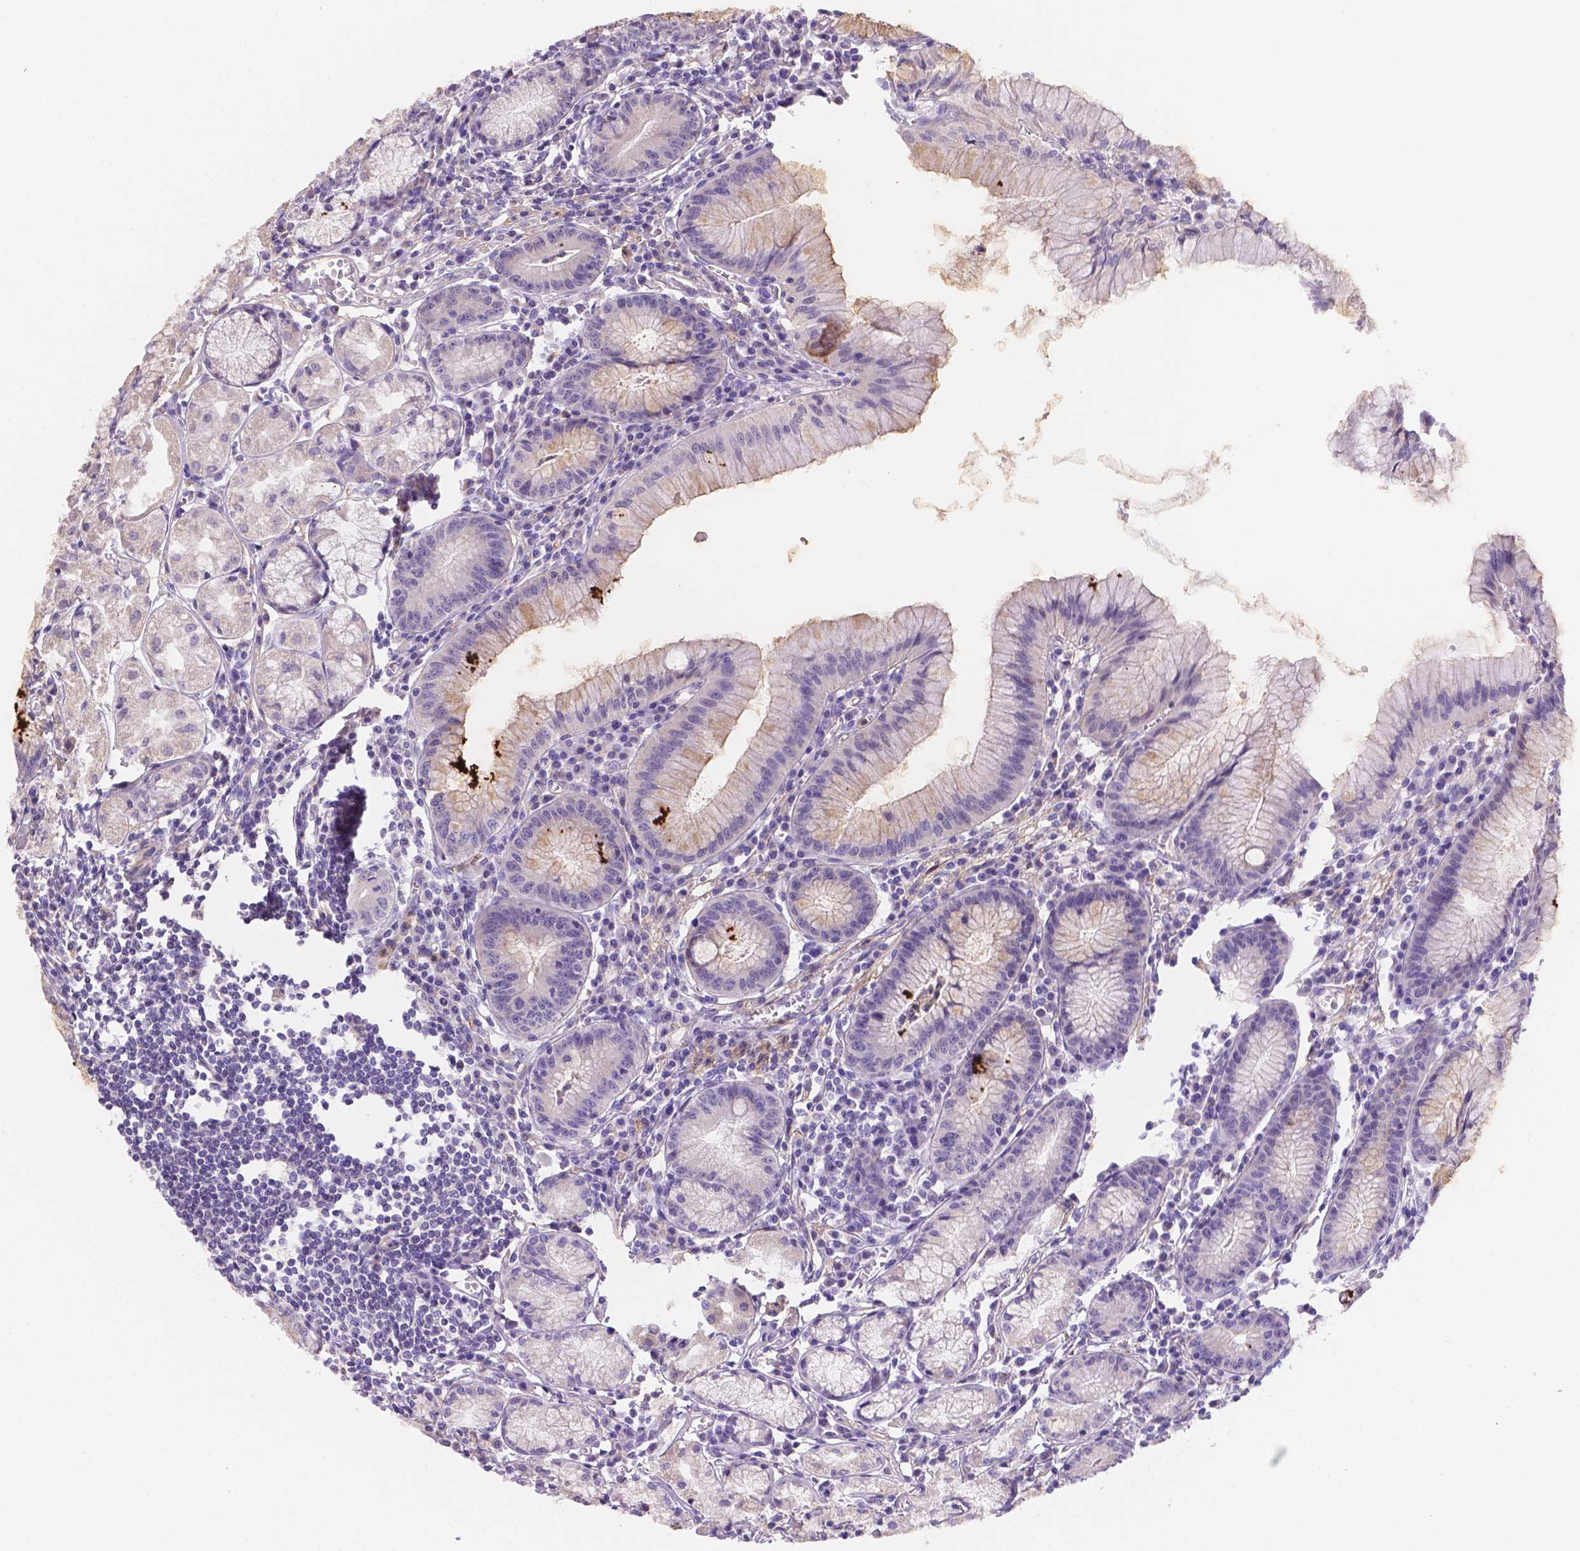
{"staining": {"intensity": "negative", "quantity": "none", "location": "none"}, "tissue": "stomach", "cell_type": "Glandular cells", "image_type": "normal", "snomed": [{"axis": "morphology", "description": "Normal tissue, NOS"}, {"axis": "topography", "description": "Stomach"}], "caption": "An IHC photomicrograph of benign stomach is shown. There is no staining in glandular cells of stomach.", "gene": "NXPE2", "patient": {"sex": "male", "age": 55}}